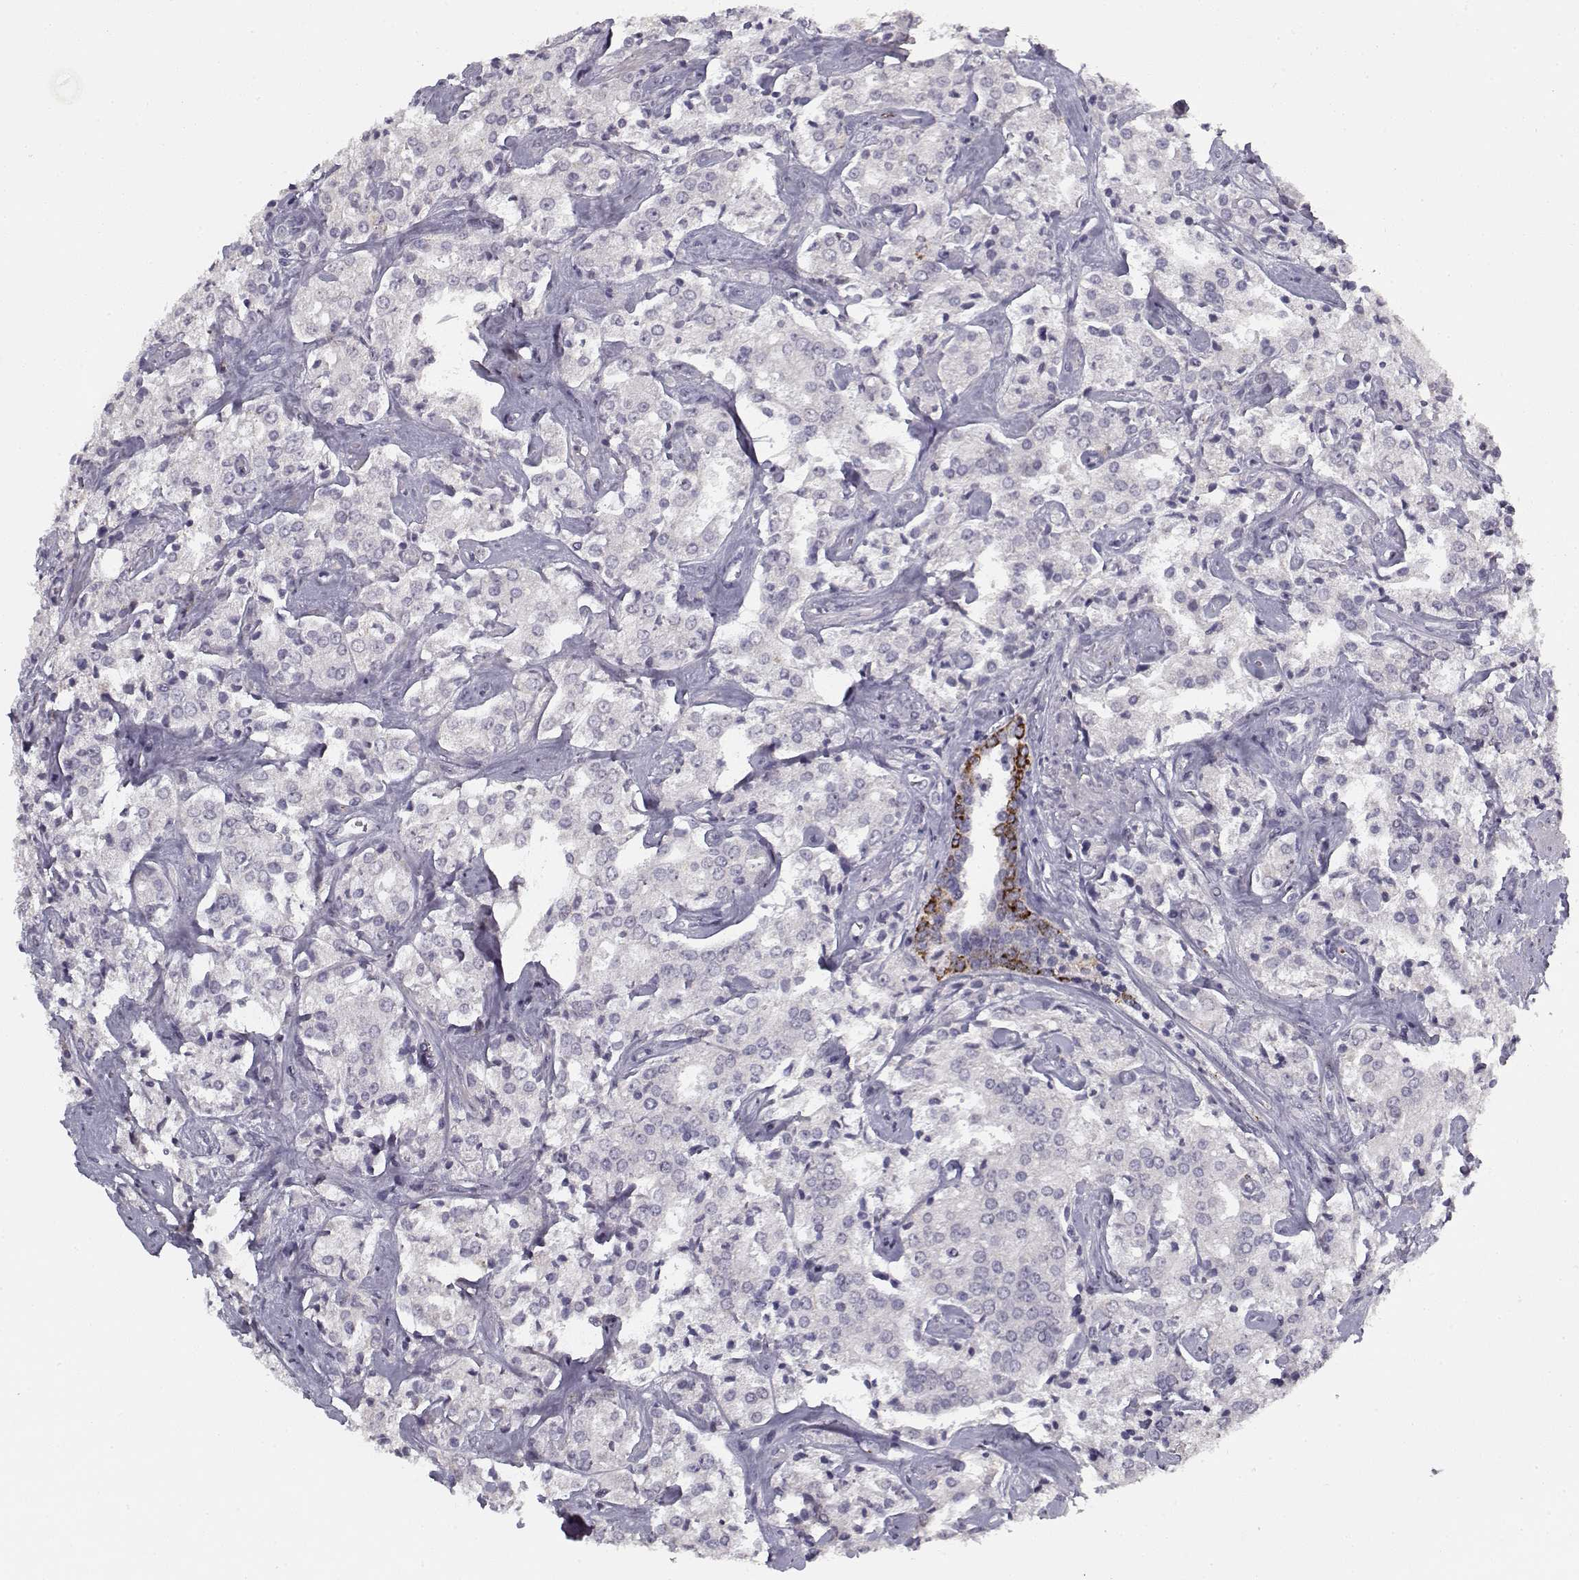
{"staining": {"intensity": "negative", "quantity": "none", "location": "none"}, "tissue": "prostate cancer", "cell_type": "Tumor cells", "image_type": "cancer", "snomed": [{"axis": "morphology", "description": "Adenocarcinoma, NOS"}, {"axis": "topography", "description": "Prostate"}], "caption": "A high-resolution histopathology image shows IHC staining of prostate adenocarcinoma, which reveals no significant positivity in tumor cells. (DAB (3,3'-diaminobenzidine) immunohistochemistry (IHC) with hematoxylin counter stain).", "gene": "SNCA", "patient": {"sex": "male", "age": 66}}